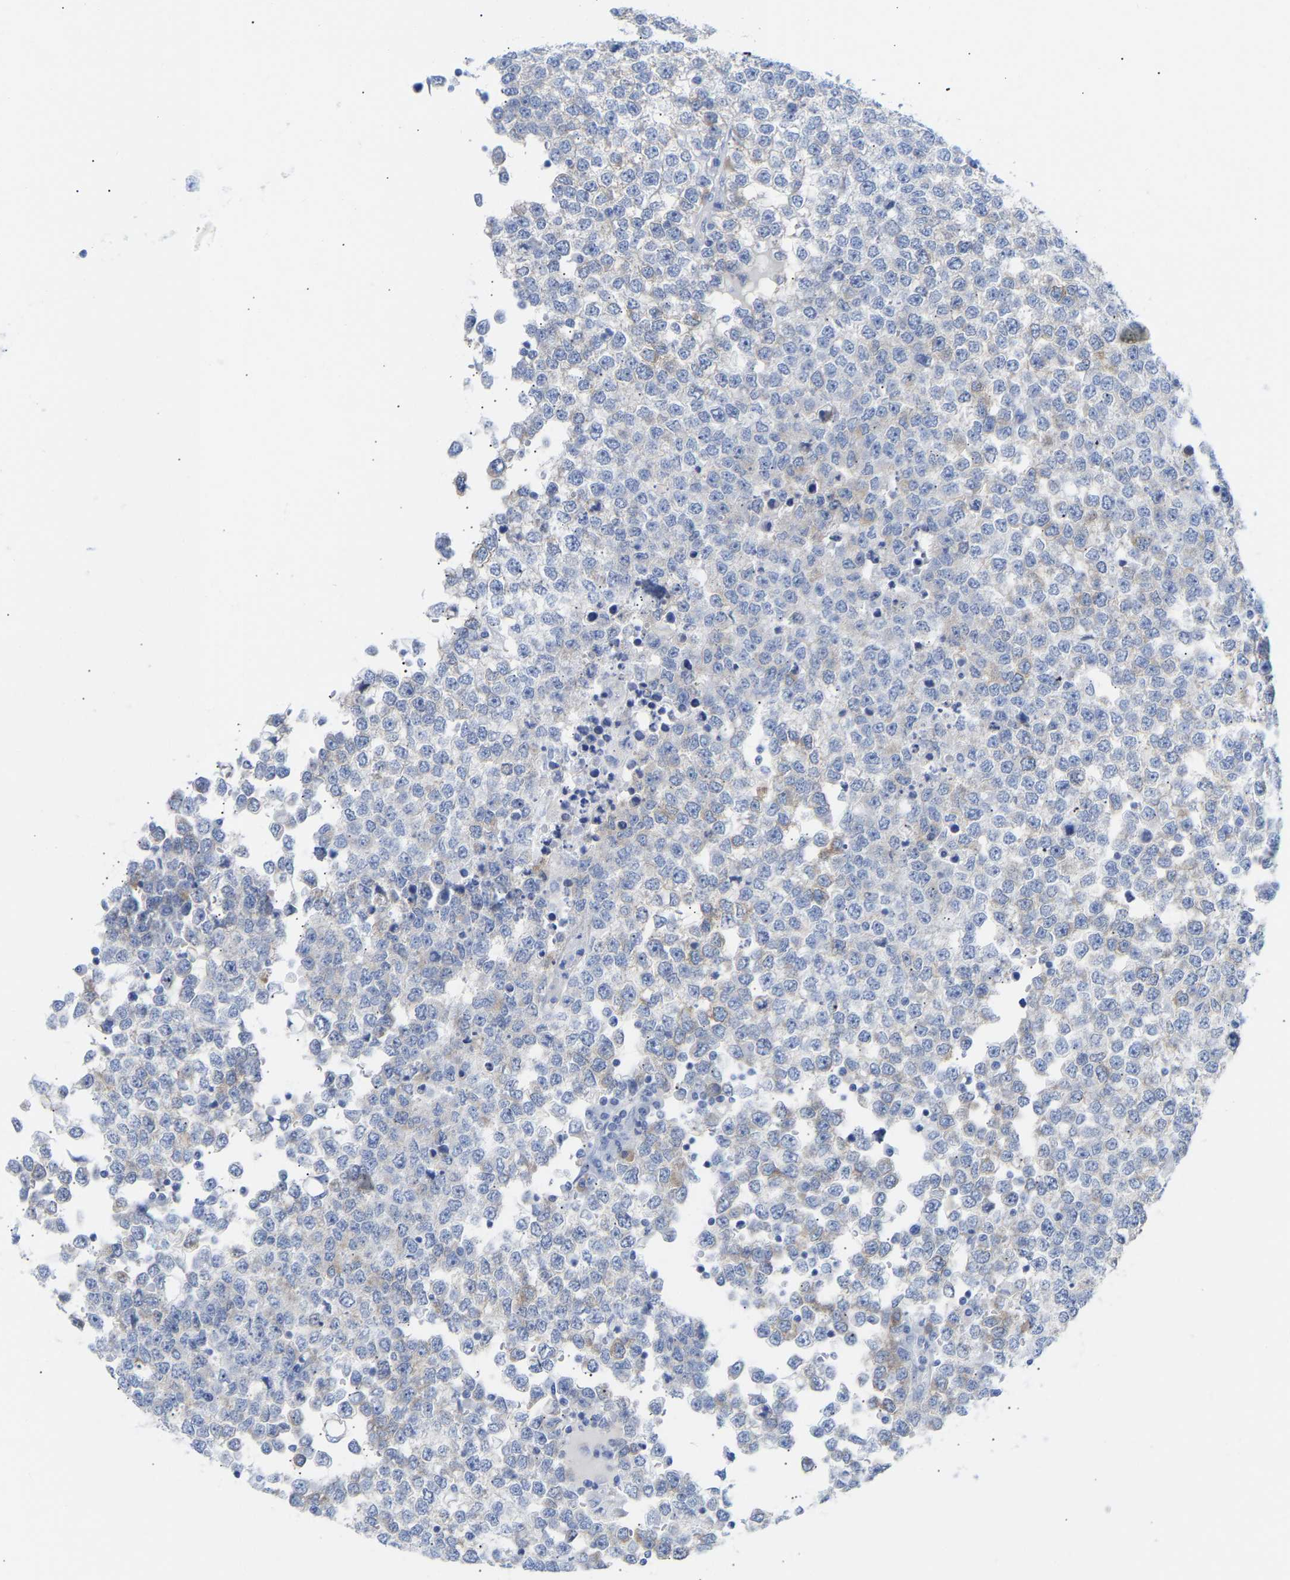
{"staining": {"intensity": "negative", "quantity": "none", "location": "none"}, "tissue": "testis cancer", "cell_type": "Tumor cells", "image_type": "cancer", "snomed": [{"axis": "morphology", "description": "Seminoma, NOS"}, {"axis": "topography", "description": "Testis"}], "caption": "This micrograph is of seminoma (testis) stained with immunohistochemistry to label a protein in brown with the nuclei are counter-stained blue. There is no expression in tumor cells.", "gene": "AMPH", "patient": {"sex": "male", "age": 65}}